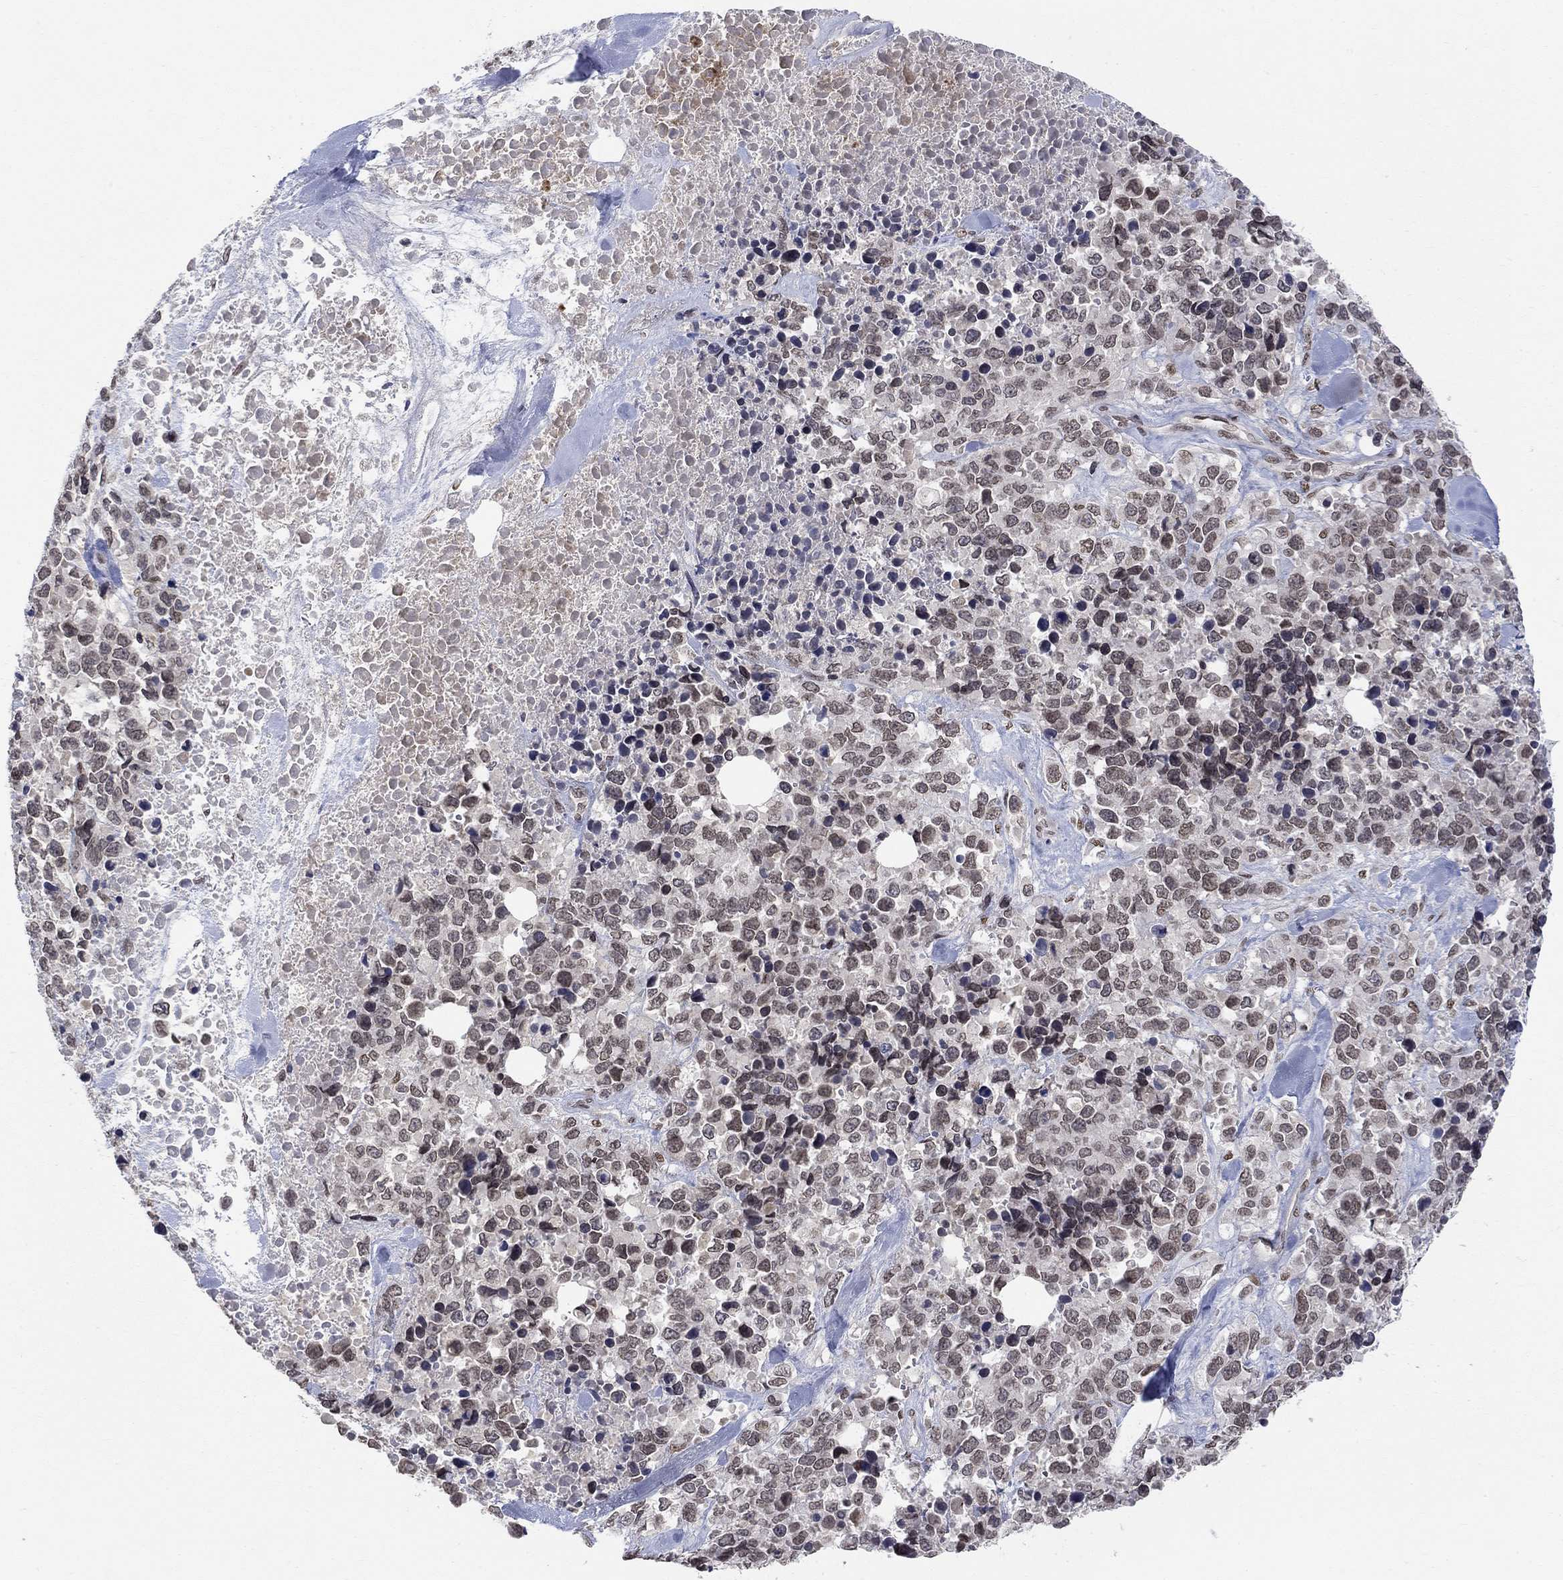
{"staining": {"intensity": "weak", "quantity": "<25%", "location": "nuclear"}, "tissue": "melanoma", "cell_type": "Tumor cells", "image_type": "cancer", "snomed": [{"axis": "morphology", "description": "Malignant melanoma, Metastatic site"}, {"axis": "topography", "description": "Skin"}], "caption": "Immunohistochemistry (IHC) of malignant melanoma (metastatic site) demonstrates no expression in tumor cells. (Brightfield microscopy of DAB IHC at high magnification).", "gene": "KLF12", "patient": {"sex": "male", "age": 84}}